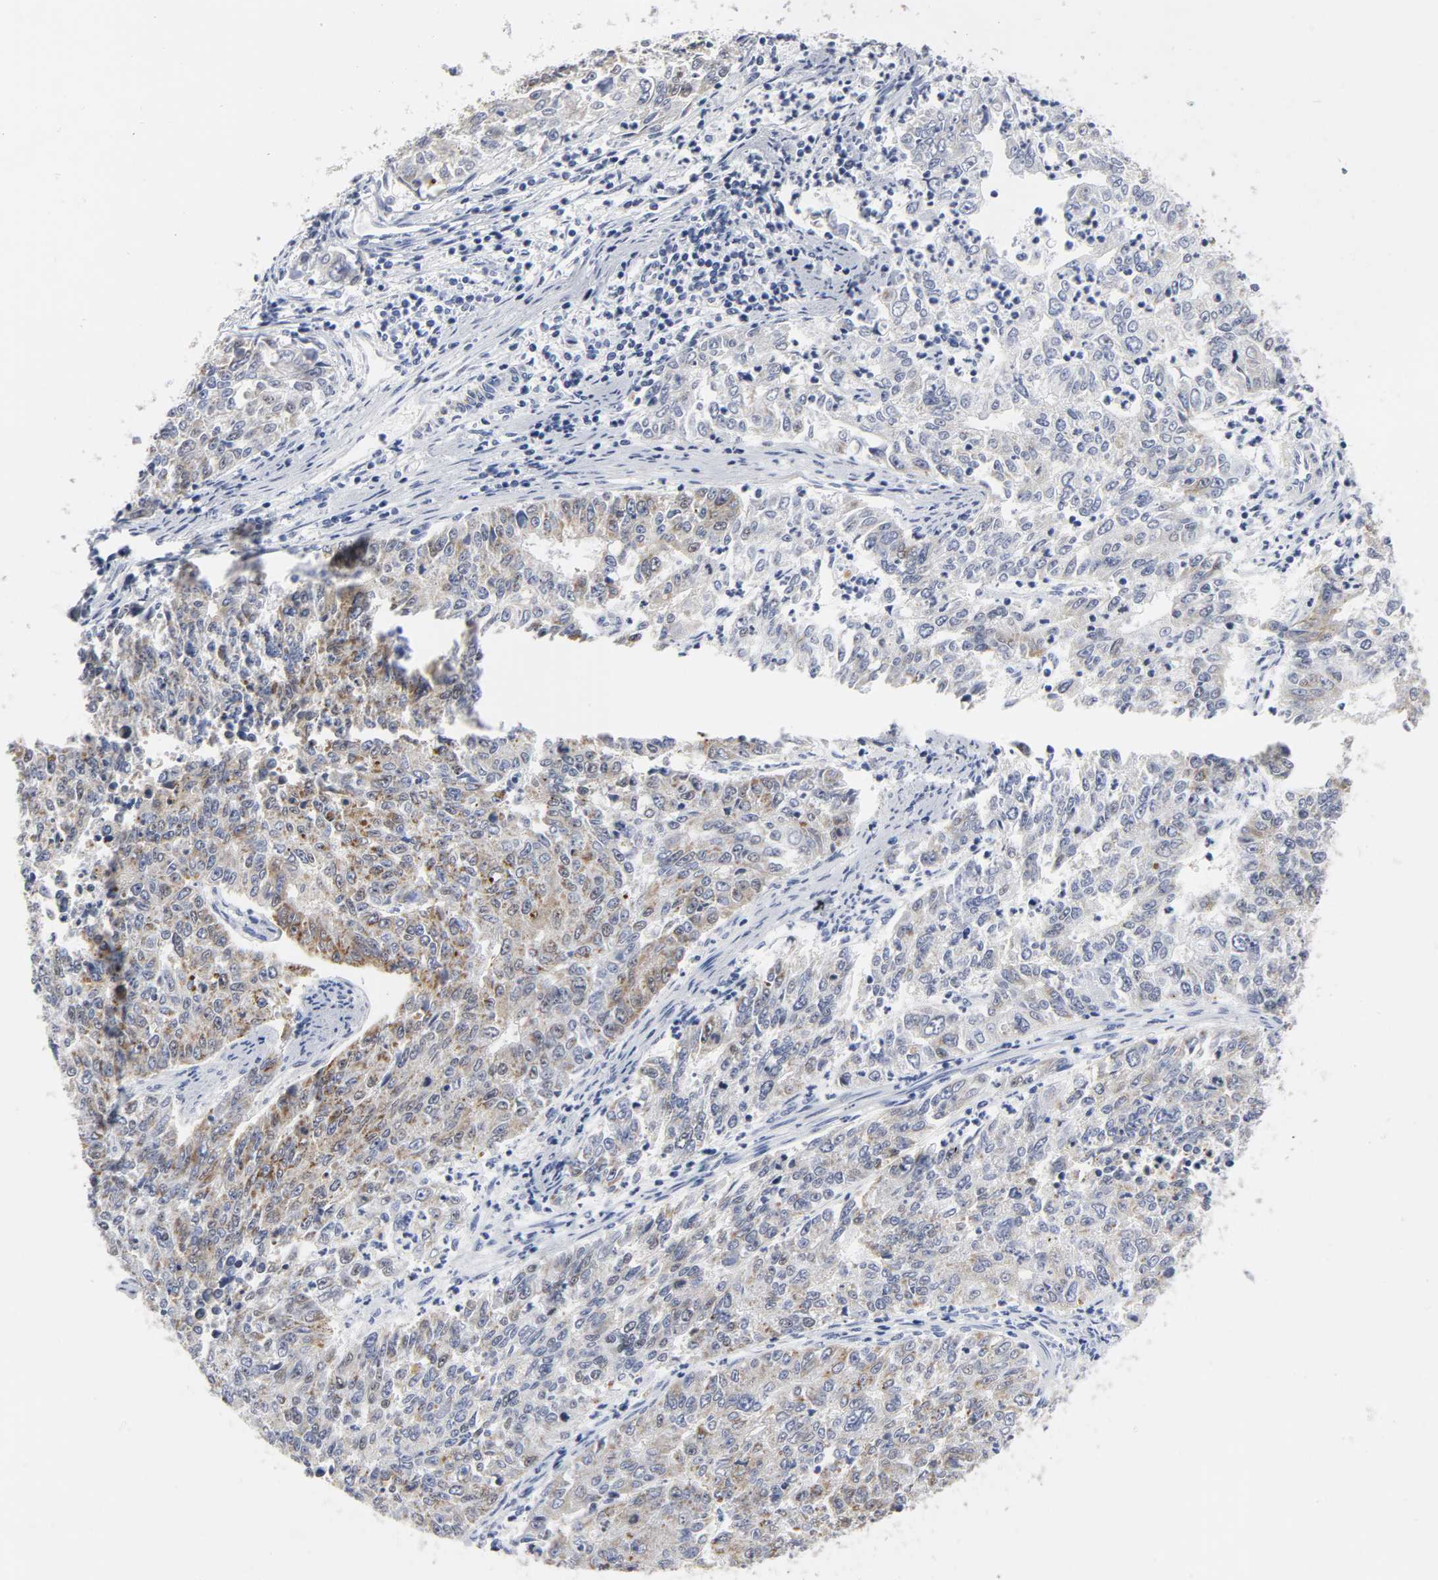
{"staining": {"intensity": "weak", "quantity": "<25%", "location": "cytoplasmic/membranous"}, "tissue": "endometrial cancer", "cell_type": "Tumor cells", "image_type": "cancer", "snomed": [{"axis": "morphology", "description": "Adenocarcinoma, NOS"}, {"axis": "topography", "description": "Endometrium"}], "caption": "The photomicrograph shows no significant expression in tumor cells of endometrial cancer (adenocarcinoma). Brightfield microscopy of immunohistochemistry stained with DAB (brown) and hematoxylin (blue), captured at high magnification.", "gene": "GRHL2", "patient": {"sex": "female", "age": 42}}